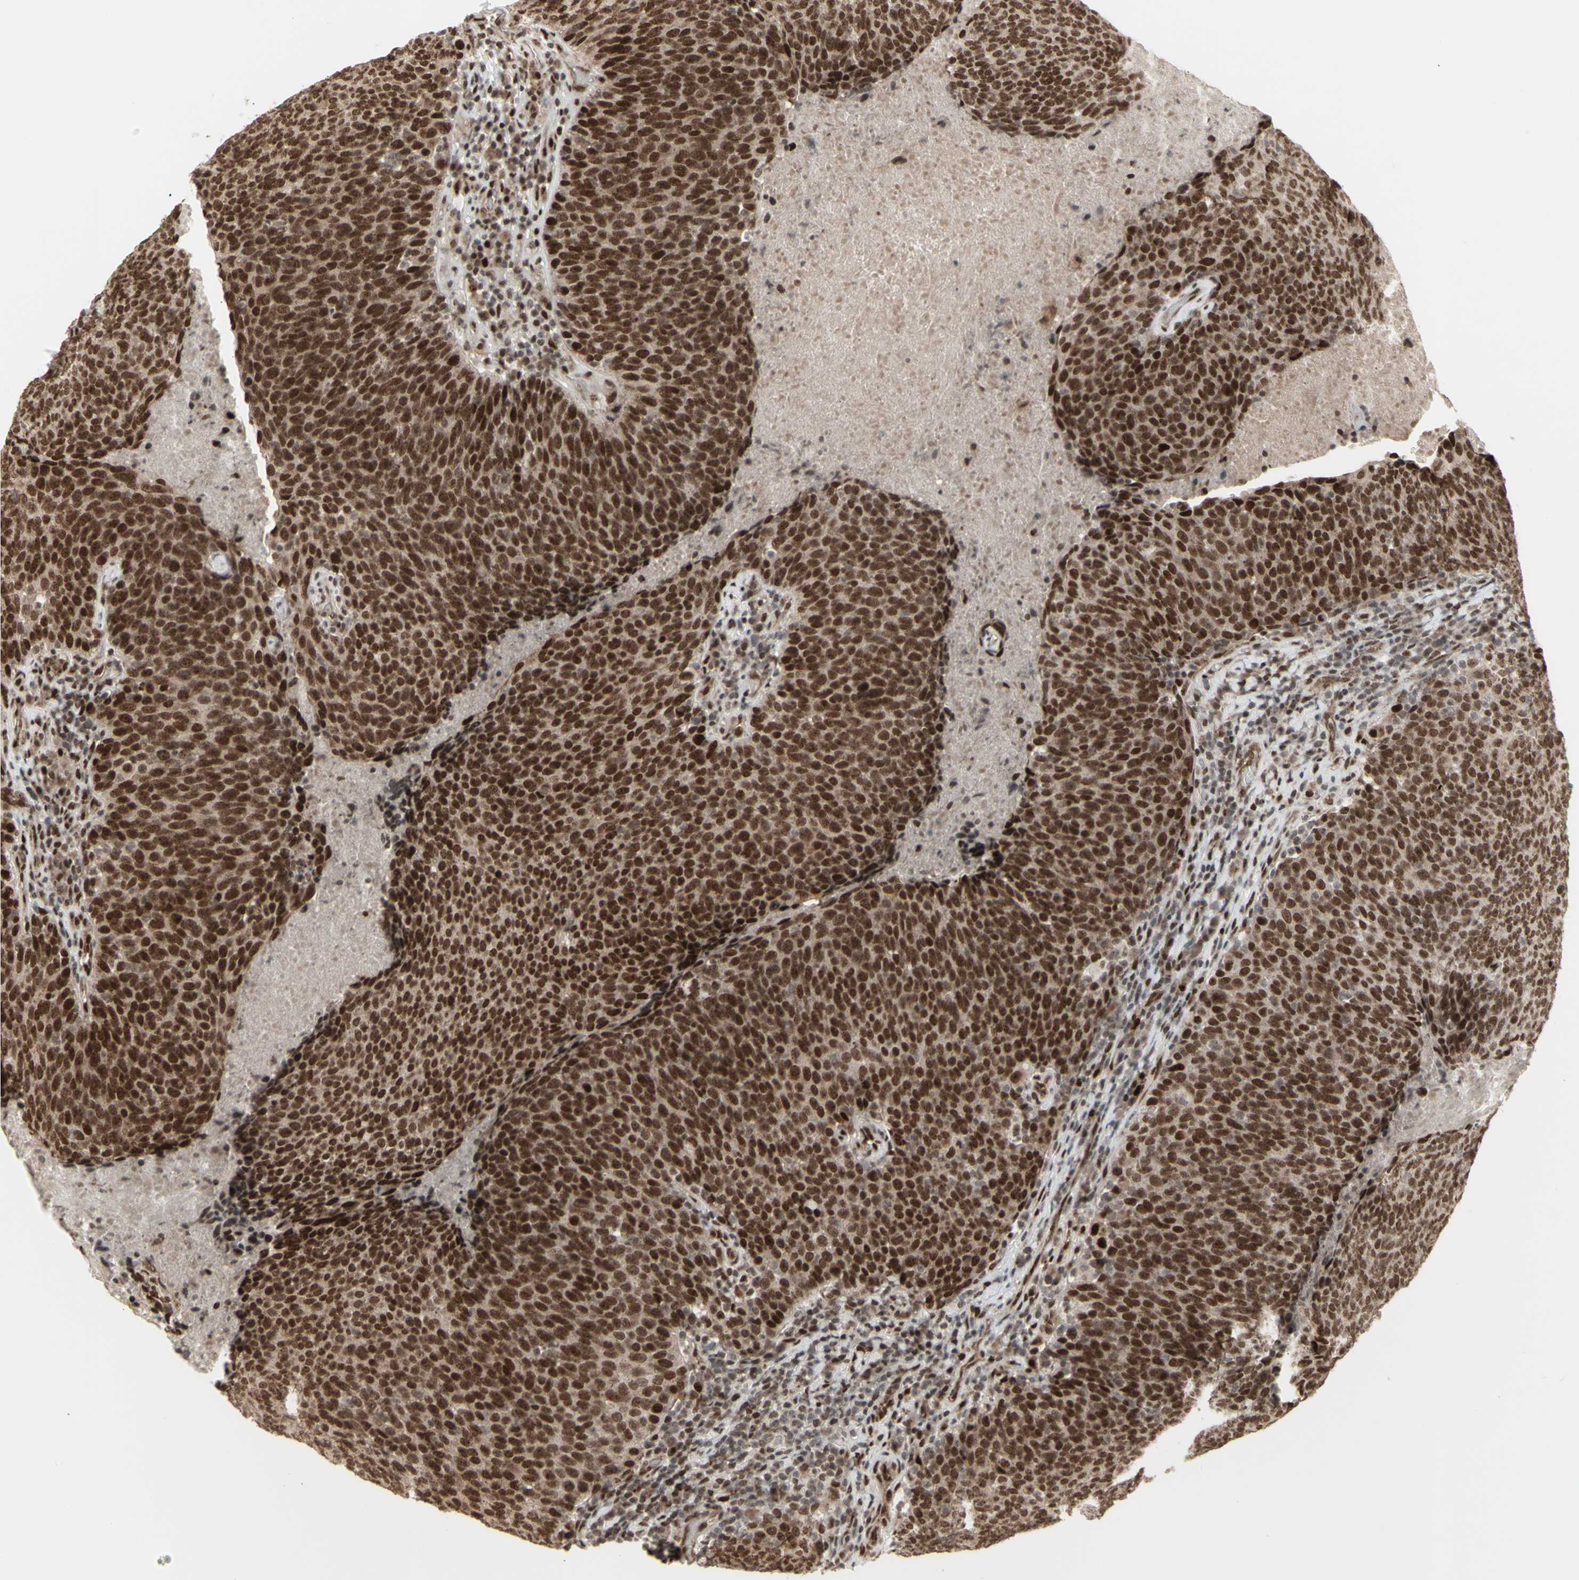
{"staining": {"intensity": "strong", "quantity": ">75%", "location": "cytoplasmic/membranous,nuclear"}, "tissue": "head and neck cancer", "cell_type": "Tumor cells", "image_type": "cancer", "snomed": [{"axis": "morphology", "description": "Squamous cell carcinoma, NOS"}, {"axis": "morphology", "description": "Squamous cell carcinoma, metastatic, NOS"}, {"axis": "topography", "description": "Lymph node"}, {"axis": "topography", "description": "Head-Neck"}], "caption": "Human head and neck metastatic squamous cell carcinoma stained with a brown dye demonstrates strong cytoplasmic/membranous and nuclear positive staining in approximately >75% of tumor cells.", "gene": "CBX1", "patient": {"sex": "male", "age": 62}}